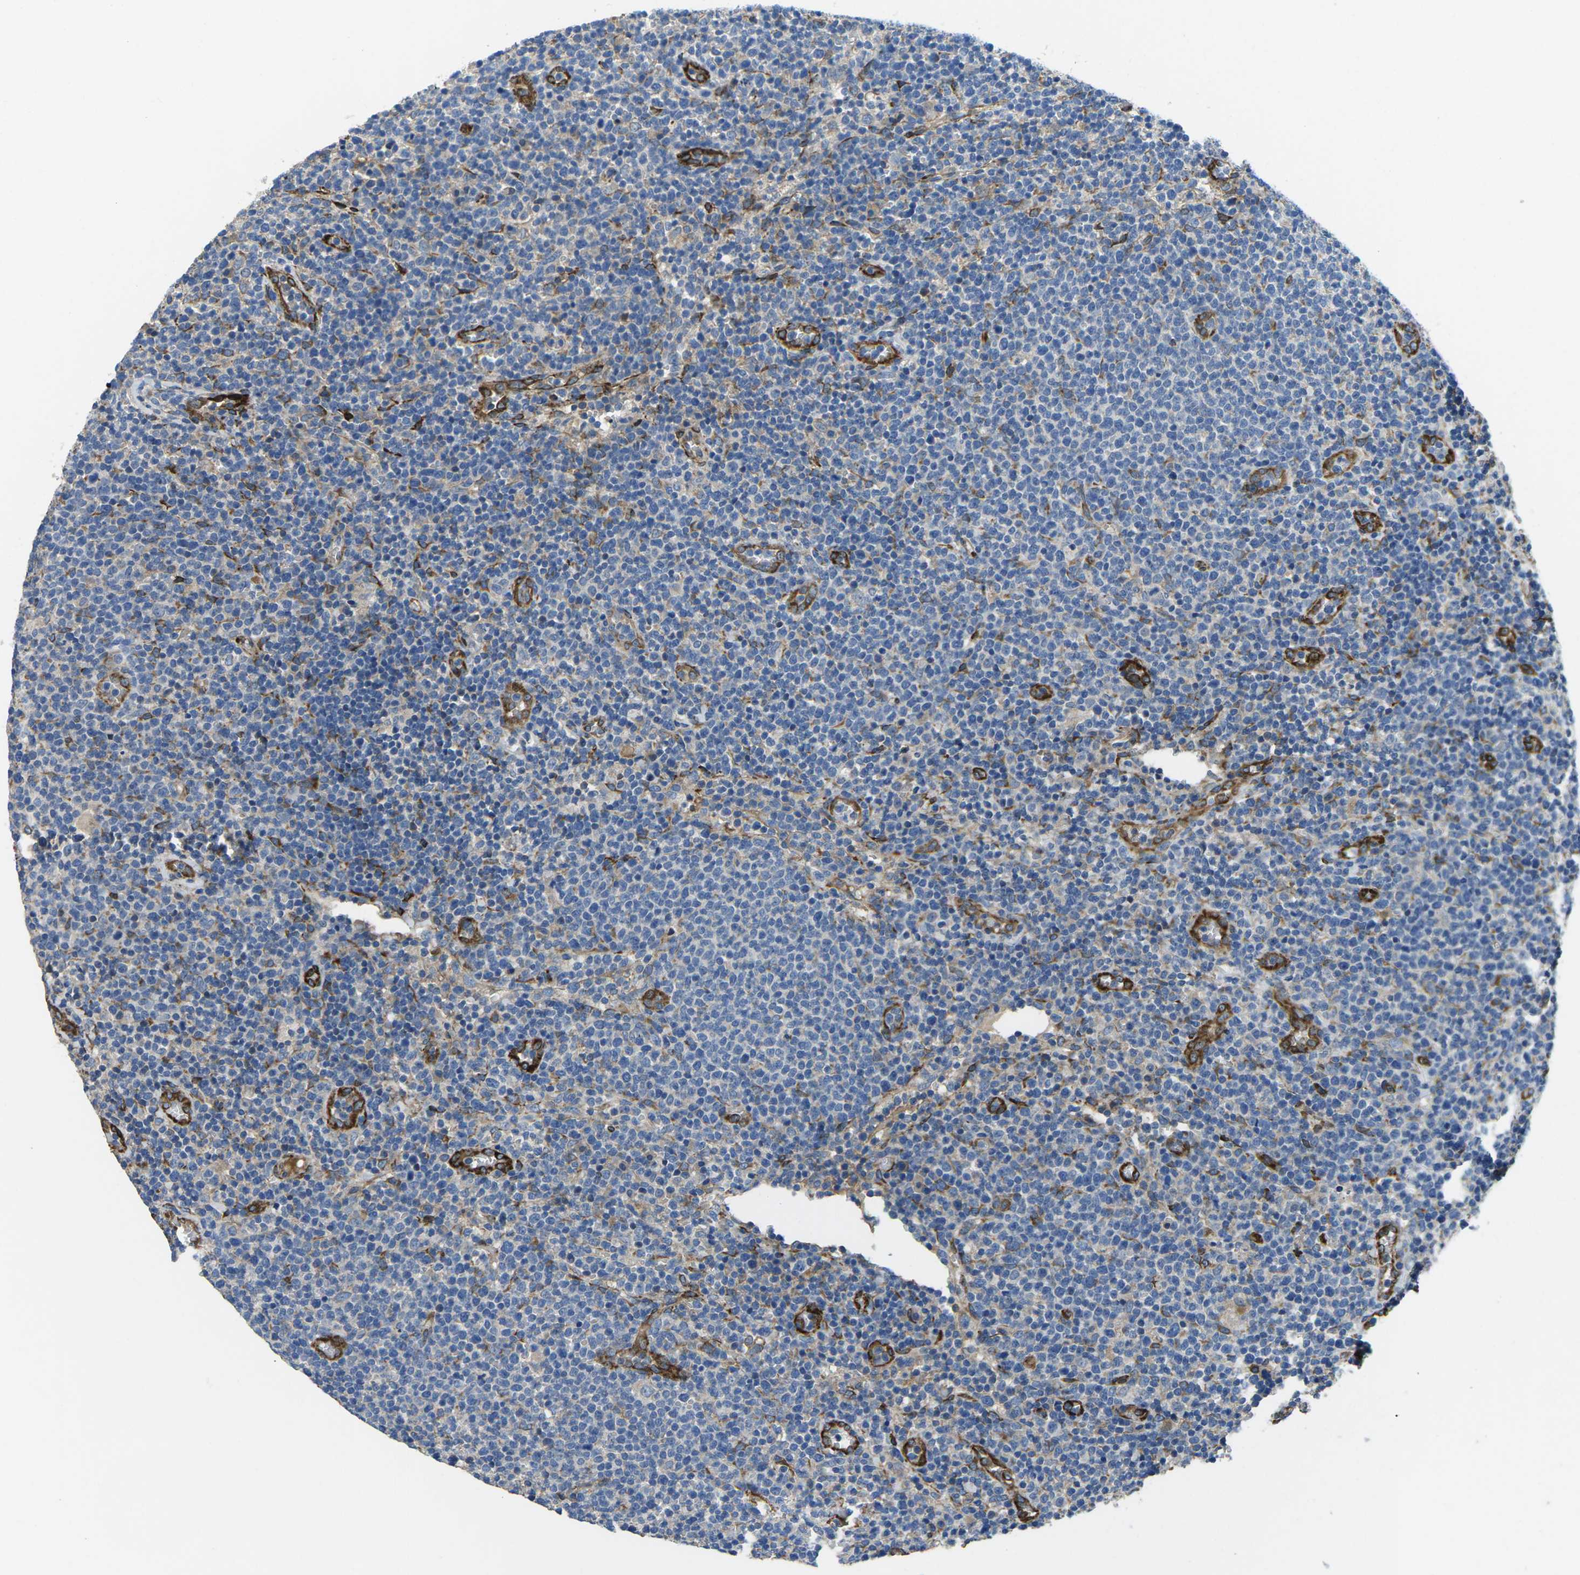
{"staining": {"intensity": "negative", "quantity": "none", "location": "none"}, "tissue": "lymphoma", "cell_type": "Tumor cells", "image_type": "cancer", "snomed": [{"axis": "morphology", "description": "Malignant lymphoma, non-Hodgkin's type, High grade"}, {"axis": "topography", "description": "Lymph node"}], "caption": "This is an immunohistochemistry histopathology image of human high-grade malignant lymphoma, non-Hodgkin's type. There is no staining in tumor cells.", "gene": "PDZD8", "patient": {"sex": "male", "age": 61}}